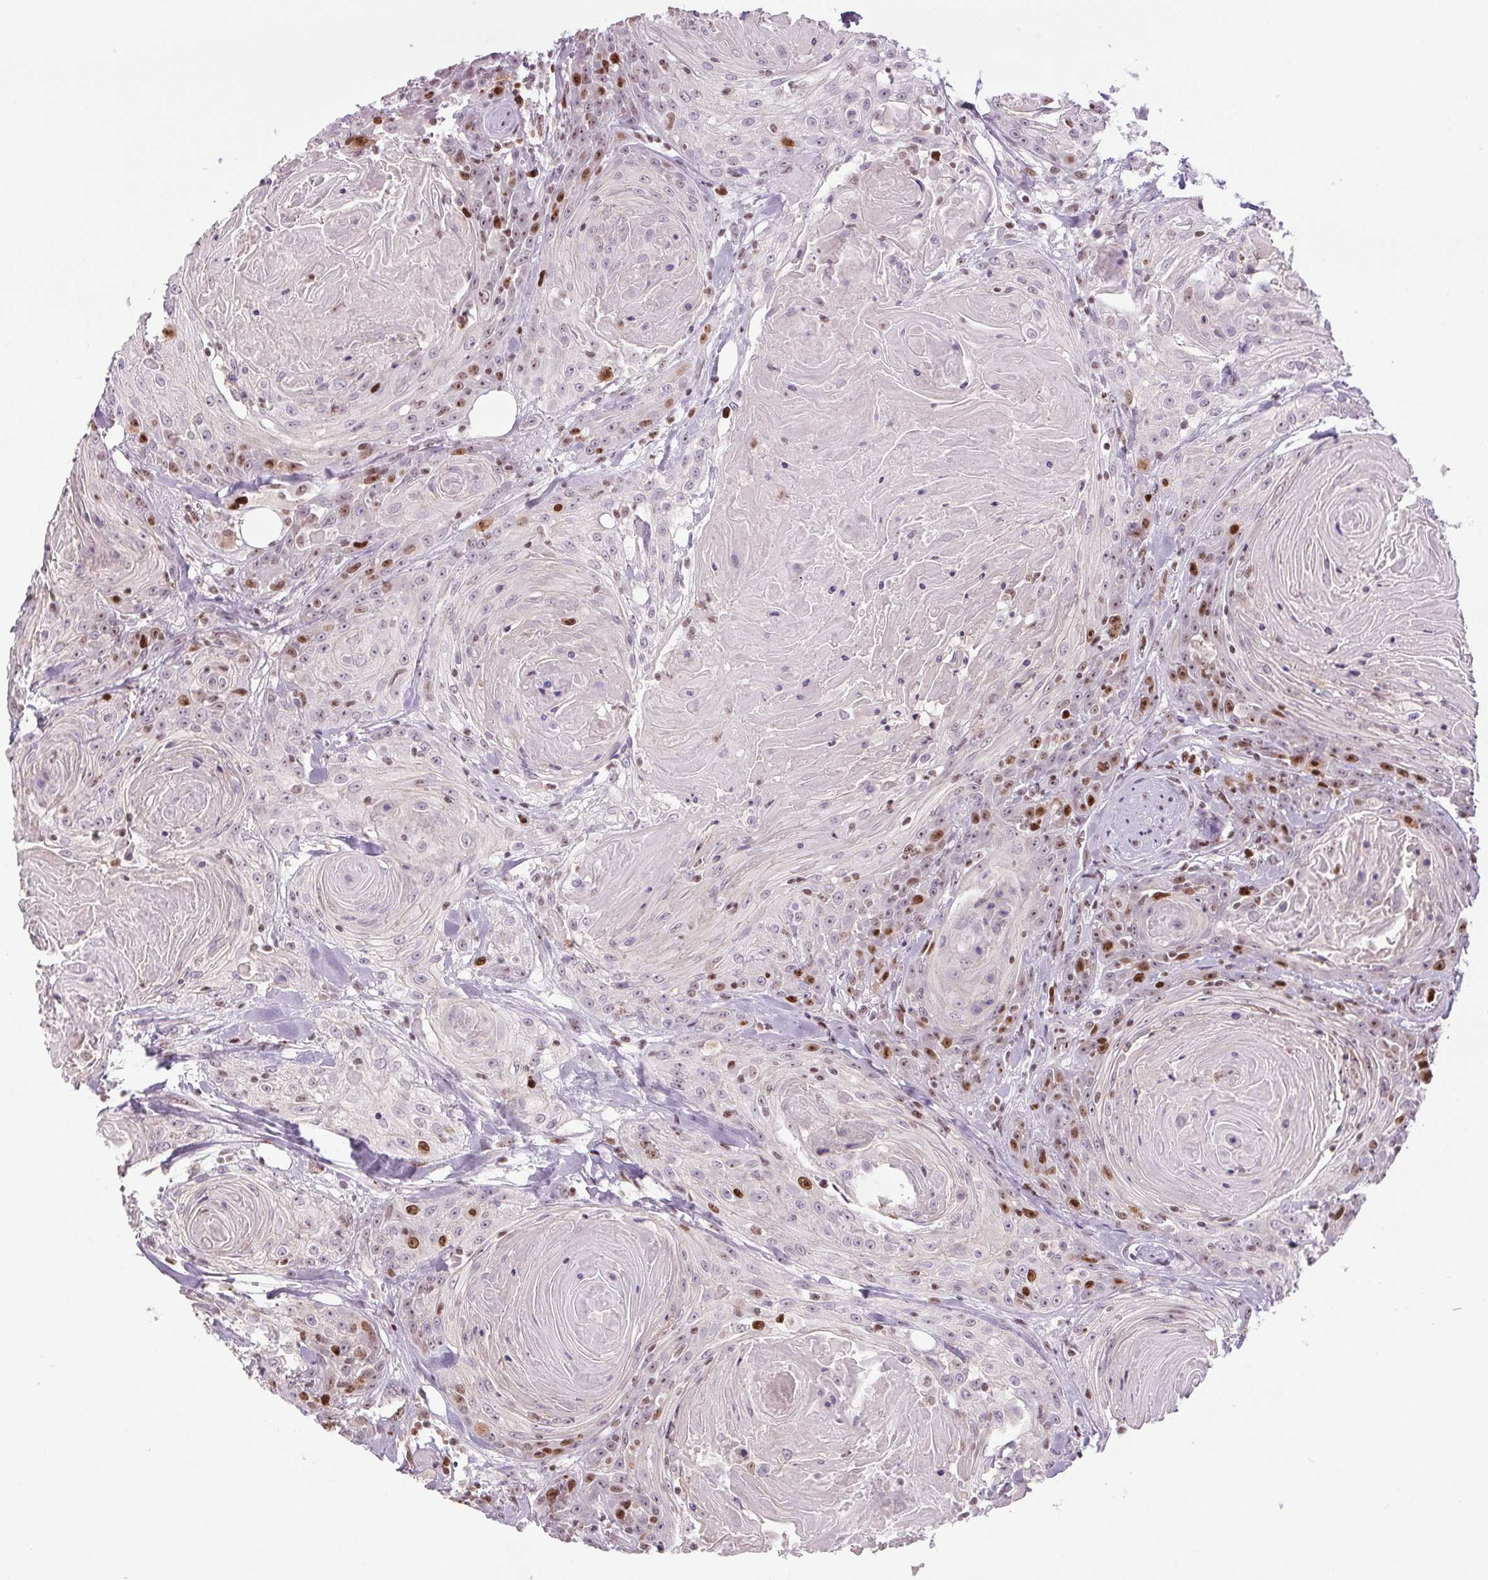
{"staining": {"intensity": "strong", "quantity": "<25%", "location": "nuclear"}, "tissue": "head and neck cancer", "cell_type": "Tumor cells", "image_type": "cancer", "snomed": [{"axis": "morphology", "description": "Squamous cell carcinoma, NOS"}, {"axis": "topography", "description": "Head-Neck"}], "caption": "There is medium levels of strong nuclear staining in tumor cells of squamous cell carcinoma (head and neck), as demonstrated by immunohistochemical staining (brown color).", "gene": "SMIM6", "patient": {"sex": "female", "age": 84}}